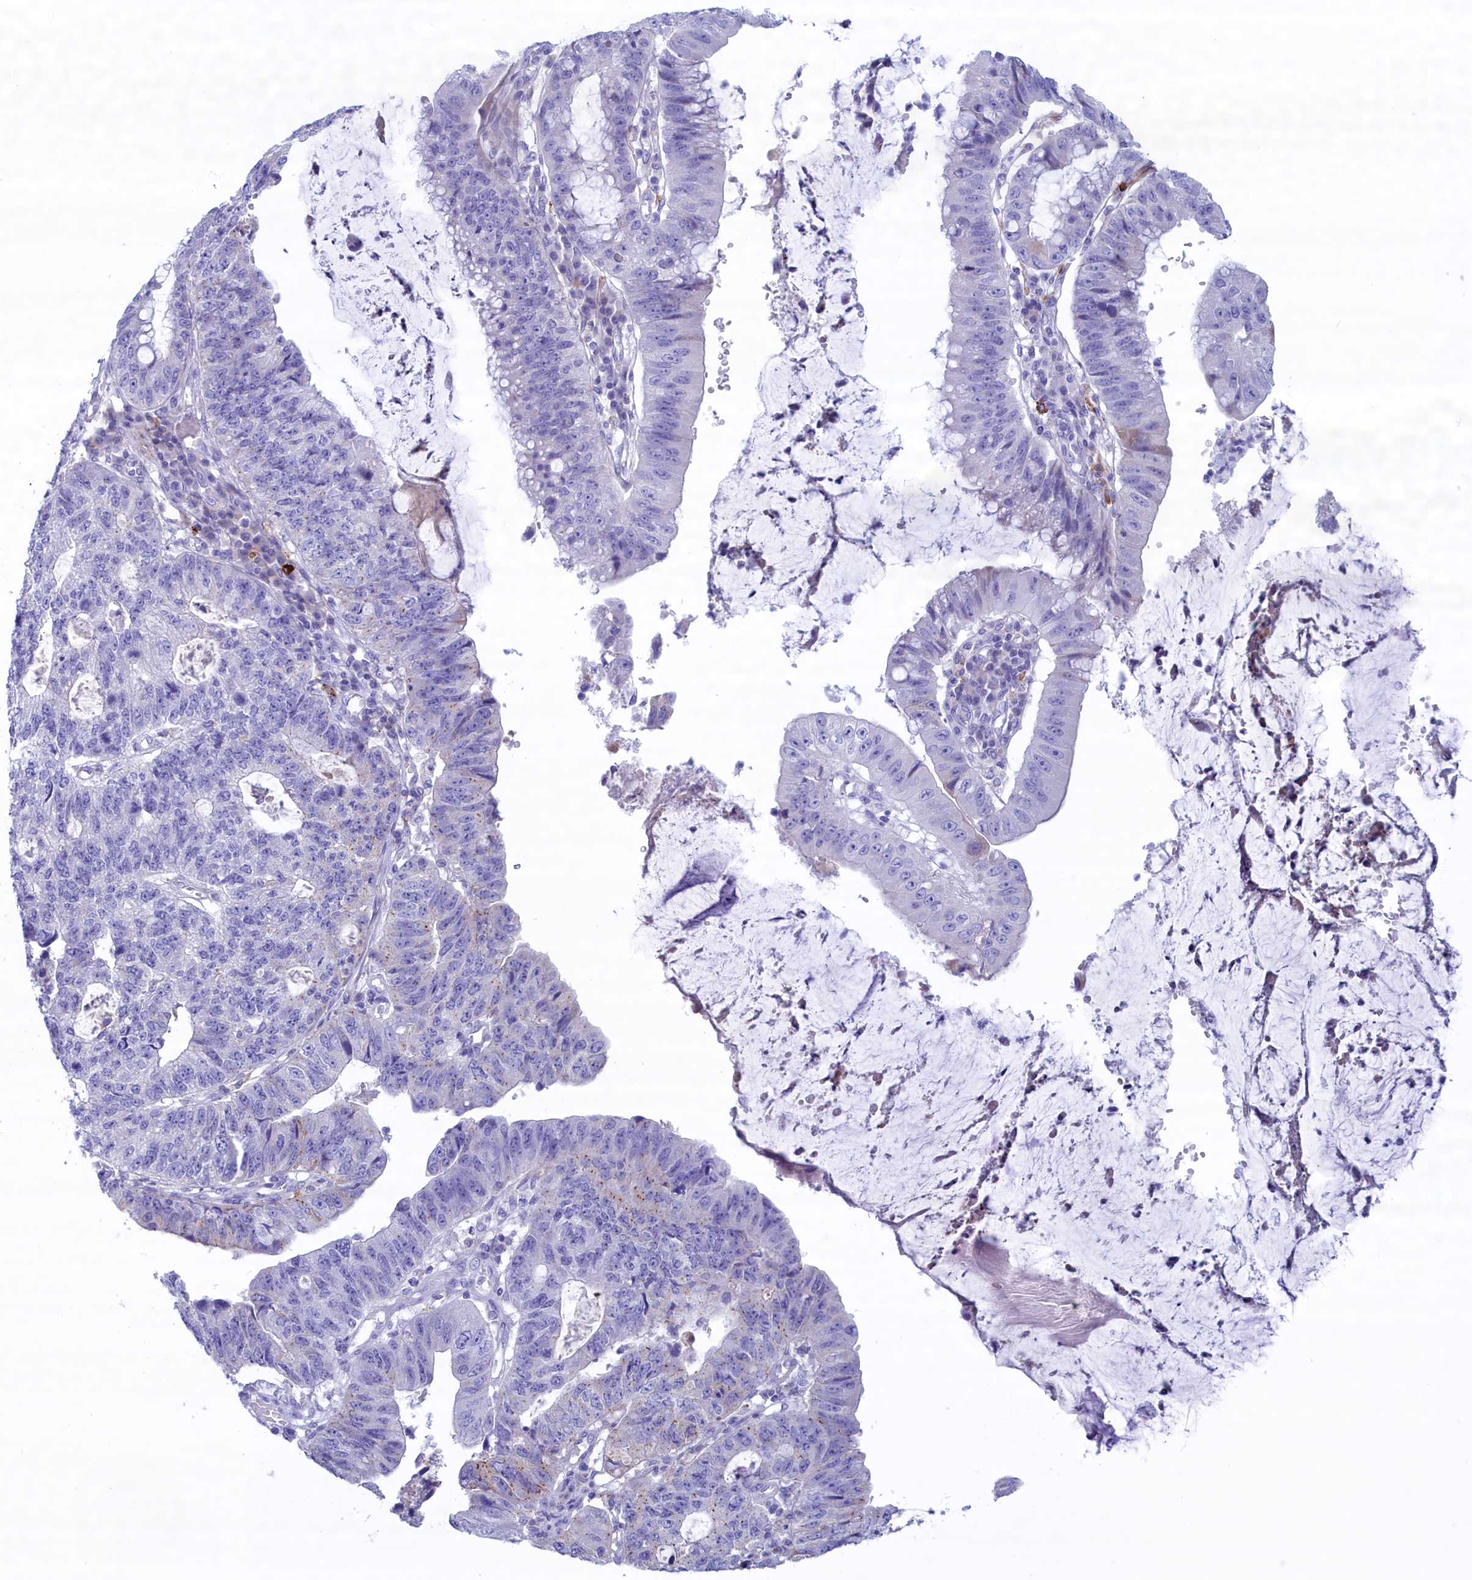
{"staining": {"intensity": "negative", "quantity": "none", "location": "none"}, "tissue": "stomach cancer", "cell_type": "Tumor cells", "image_type": "cancer", "snomed": [{"axis": "morphology", "description": "Adenocarcinoma, NOS"}, {"axis": "topography", "description": "Stomach"}], "caption": "Immunohistochemistry of human stomach cancer exhibits no staining in tumor cells.", "gene": "MPV17L2", "patient": {"sex": "male", "age": 59}}